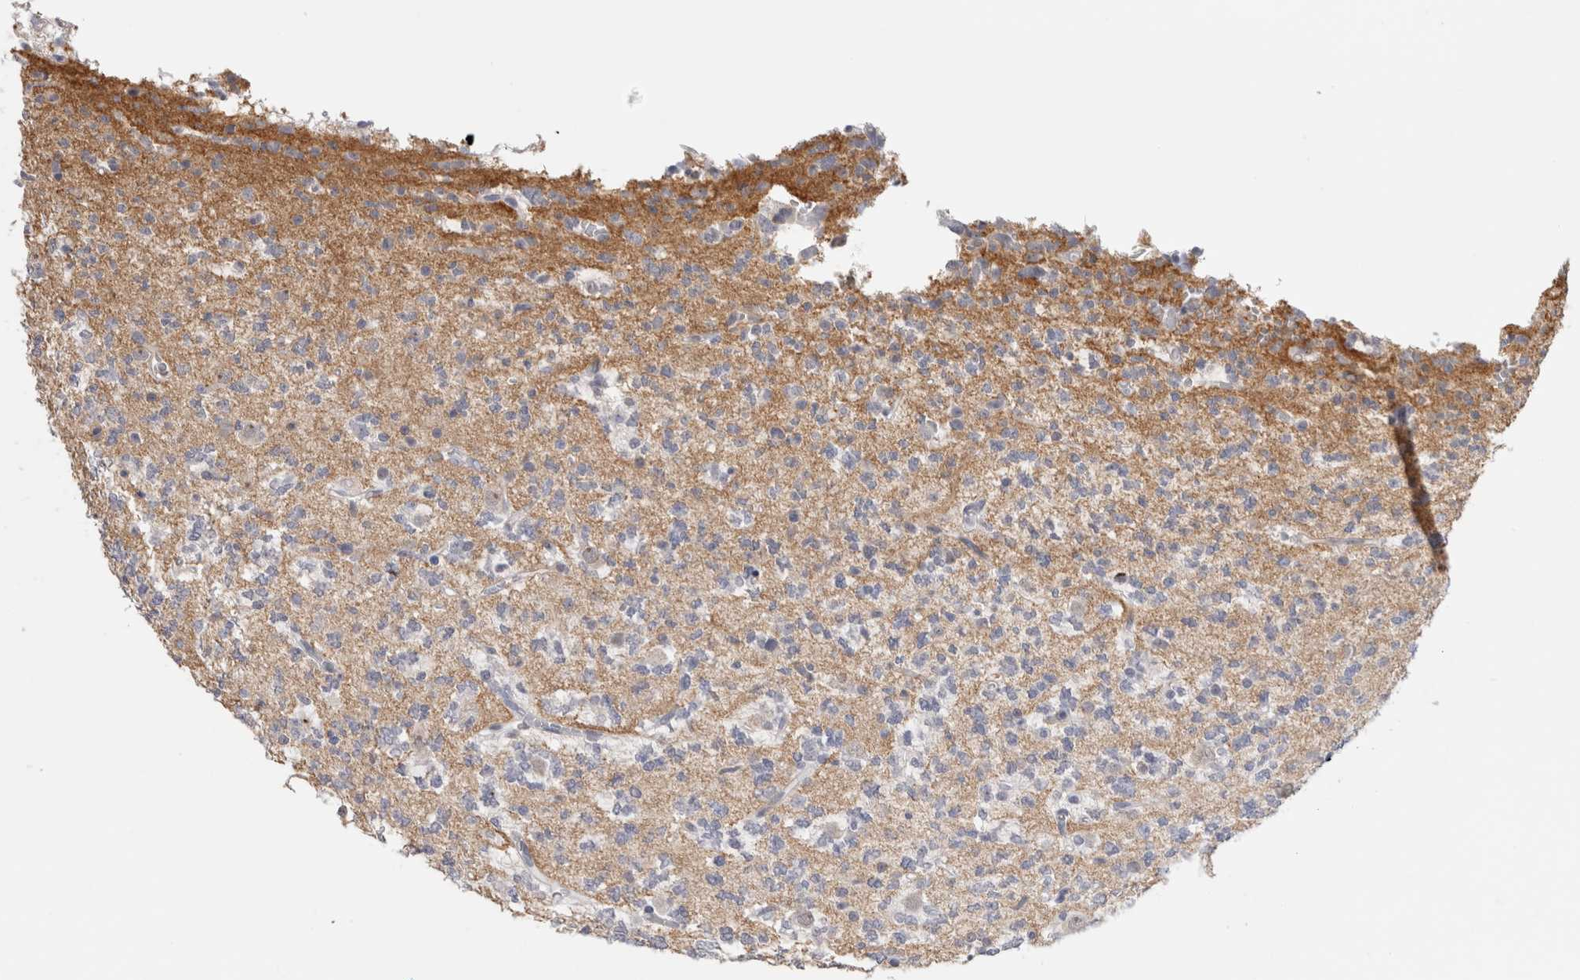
{"staining": {"intensity": "negative", "quantity": "none", "location": "none"}, "tissue": "glioma", "cell_type": "Tumor cells", "image_type": "cancer", "snomed": [{"axis": "morphology", "description": "Glioma, malignant, Low grade"}, {"axis": "topography", "description": "Brain"}], "caption": "The immunohistochemistry histopathology image has no significant staining in tumor cells of low-grade glioma (malignant) tissue.", "gene": "CADM3", "patient": {"sex": "male", "age": 38}}